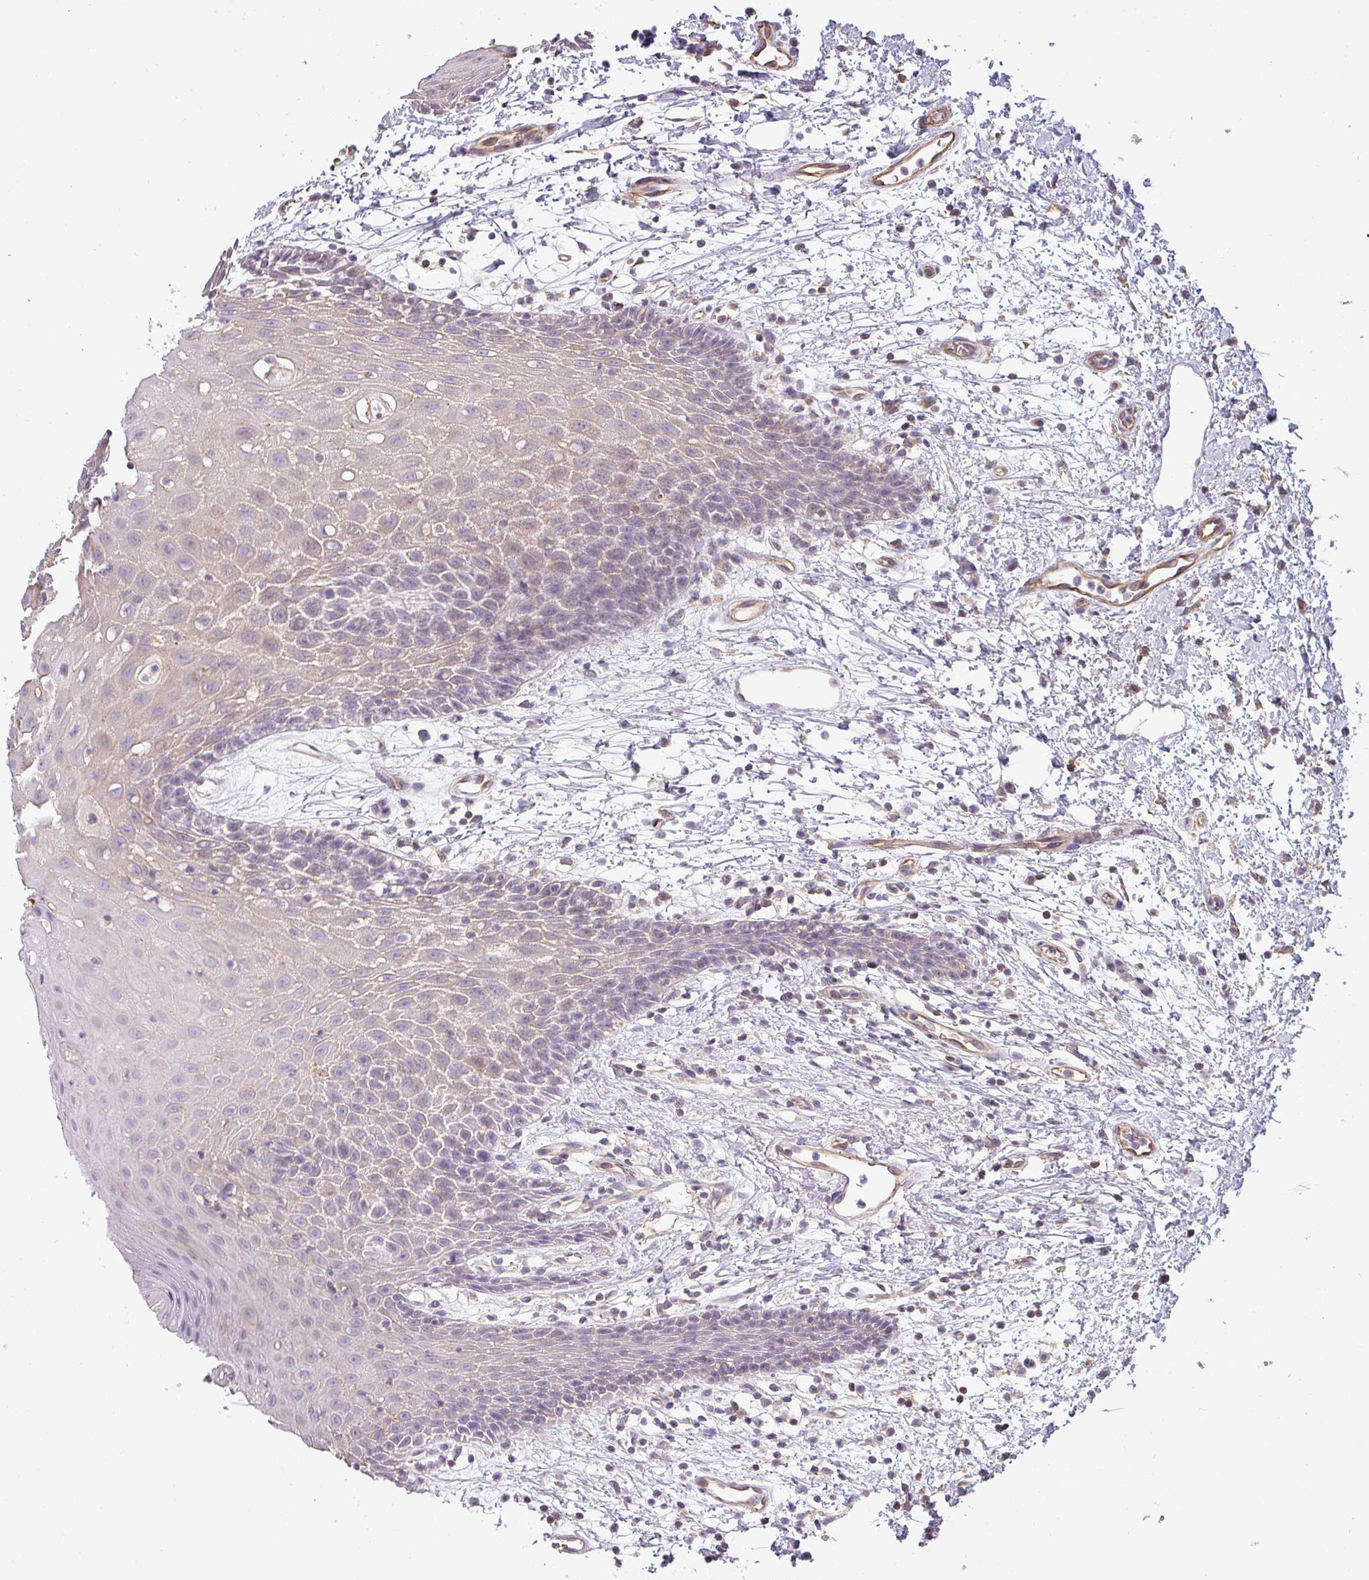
{"staining": {"intensity": "weak", "quantity": "<25%", "location": "cytoplasmic/membranous"}, "tissue": "oral mucosa", "cell_type": "Squamous epithelial cells", "image_type": "normal", "snomed": [{"axis": "morphology", "description": "Normal tissue, NOS"}, {"axis": "topography", "description": "Oral tissue"}, {"axis": "topography", "description": "Tounge, NOS"}], "caption": "This photomicrograph is of benign oral mucosa stained with immunohistochemistry (IHC) to label a protein in brown with the nuclei are counter-stained blue. There is no expression in squamous epithelial cells.", "gene": "ZNF835", "patient": {"sex": "female", "age": 59}}